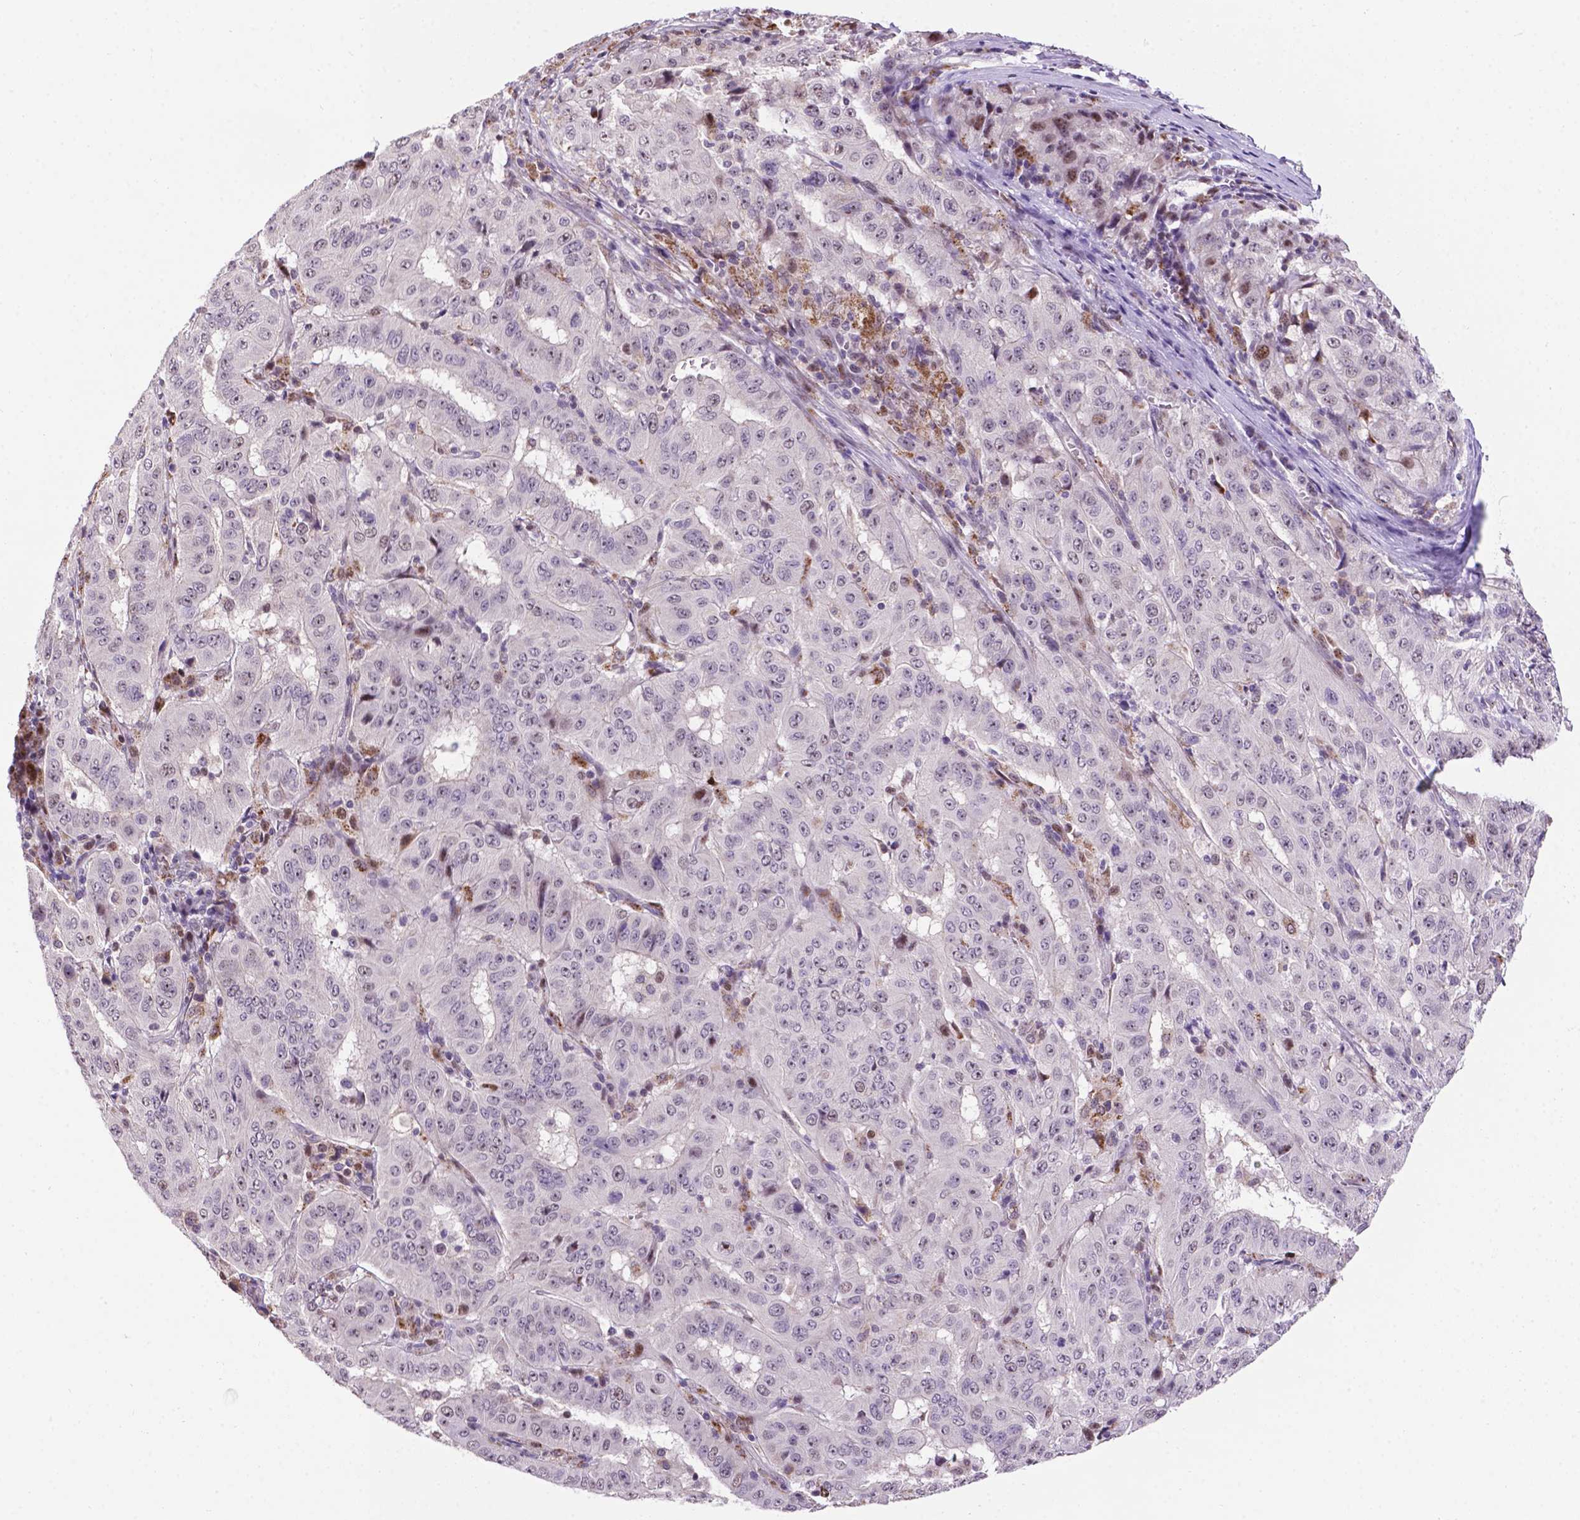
{"staining": {"intensity": "negative", "quantity": "none", "location": "none"}, "tissue": "pancreatic cancer", "cell_type": "Tumor cells", "image_type": "cancer", "snomed": [{"axis": "morphology", "description": "Adenocarcinoma, NOS"}, {"axis": "topography", "description": "Pancreas"}], "caption": "Immunohistochemistry (IHC) histopathology image of pancreatic cancer stained for a protein (brown), which displays no staining in tumor cells.", "gene": "SMAD3", "patient": {"sex": "male", "age": 63}}